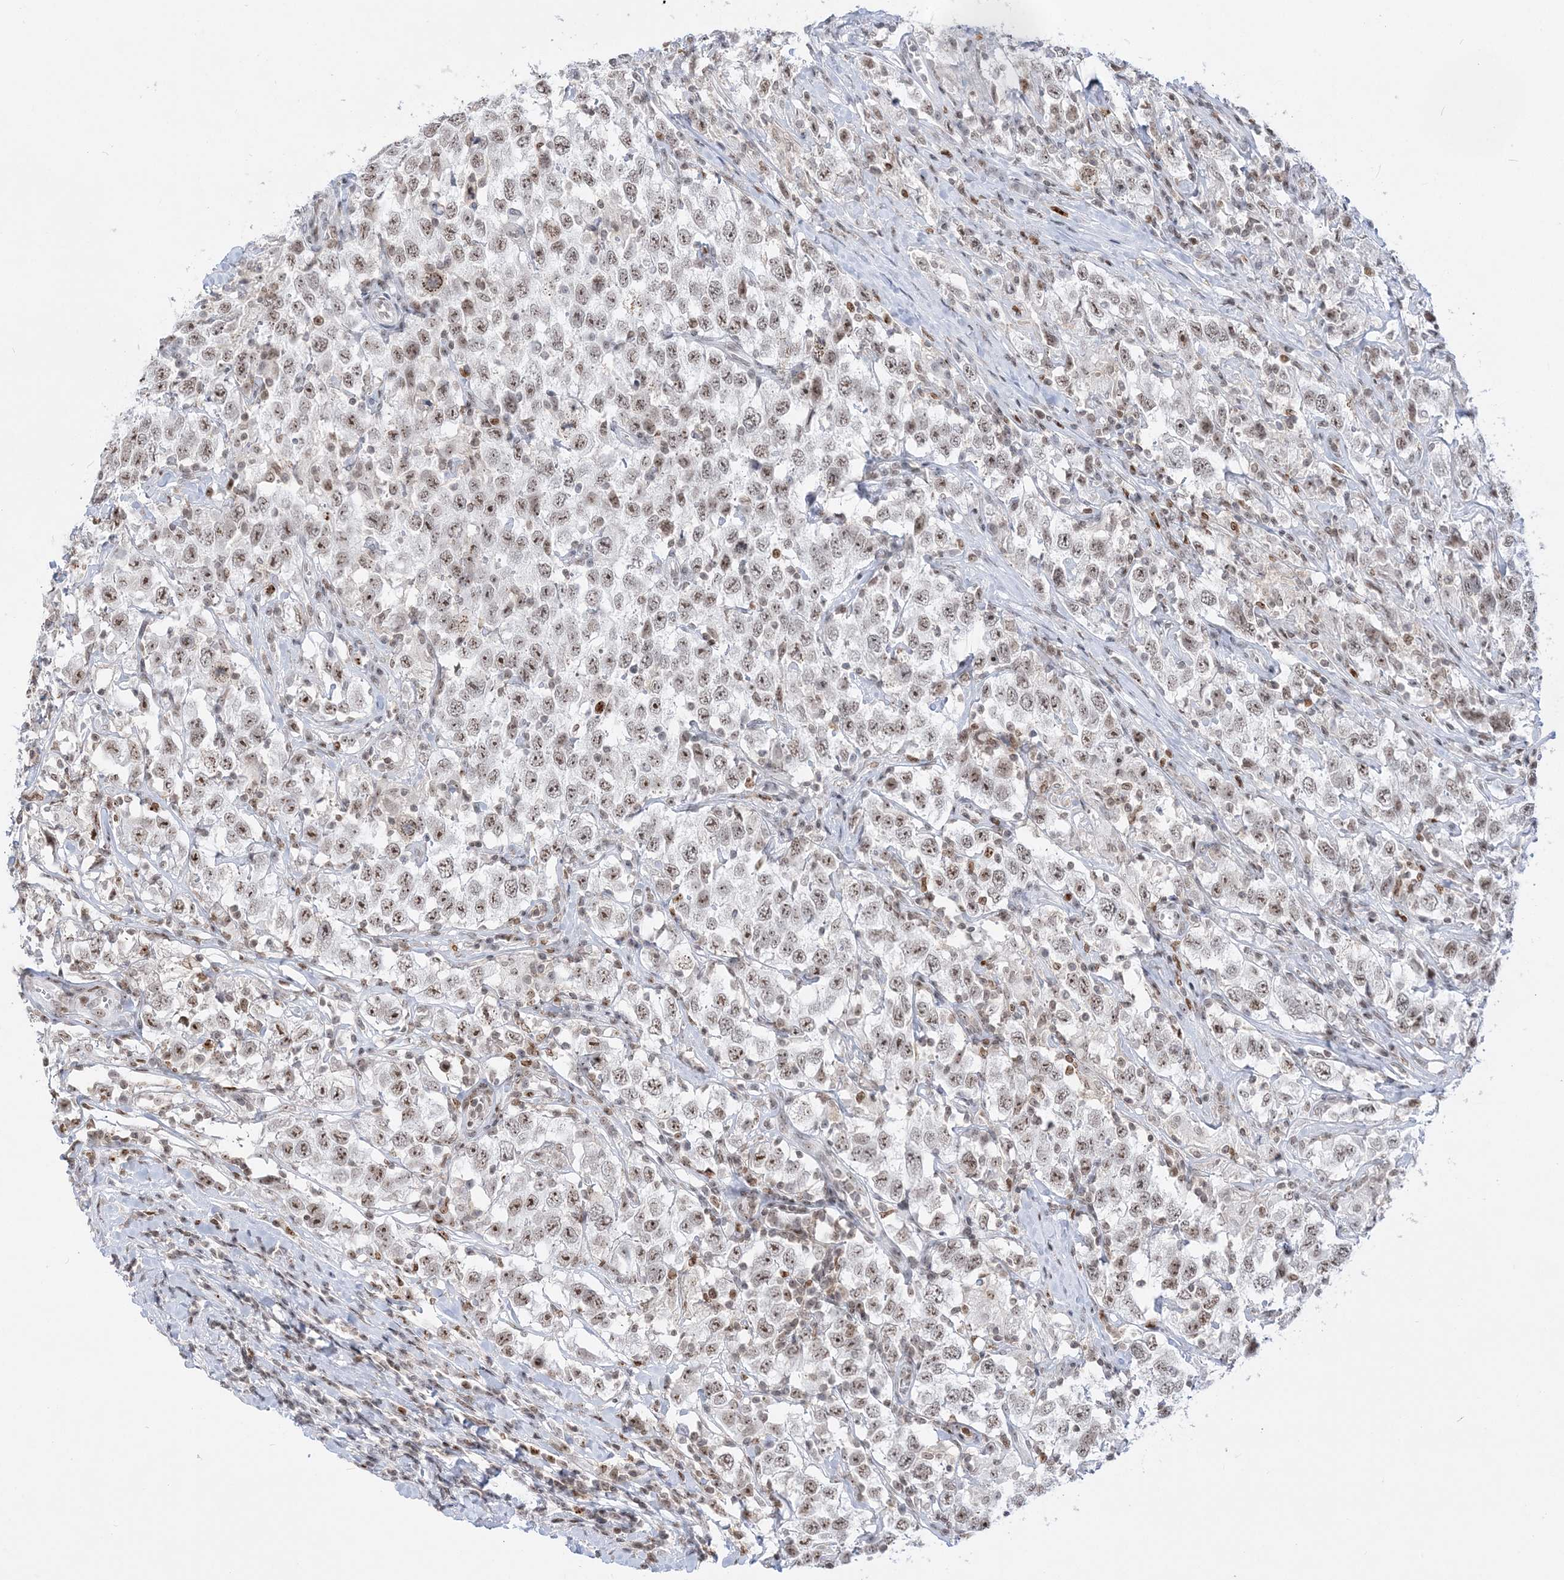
{"staining": {"intensity": "moderate", "quantity": ">75%", "location": "nuclear"}, "tissue": "testis cancer", "cell_type": "Tumor cells", "image_type": "cancer", "snomed": [{"axis": "morphology", "description": "Seminoma, NOS"}, {"axis": "topography", "description": "Testis"}], "caption": "Protein staining displays moderate nuclear expression in approximately >75% of tumor cells in testis seminoma.", "gene": "DDX21", "patient": {"sex": "male", "age": 41}}